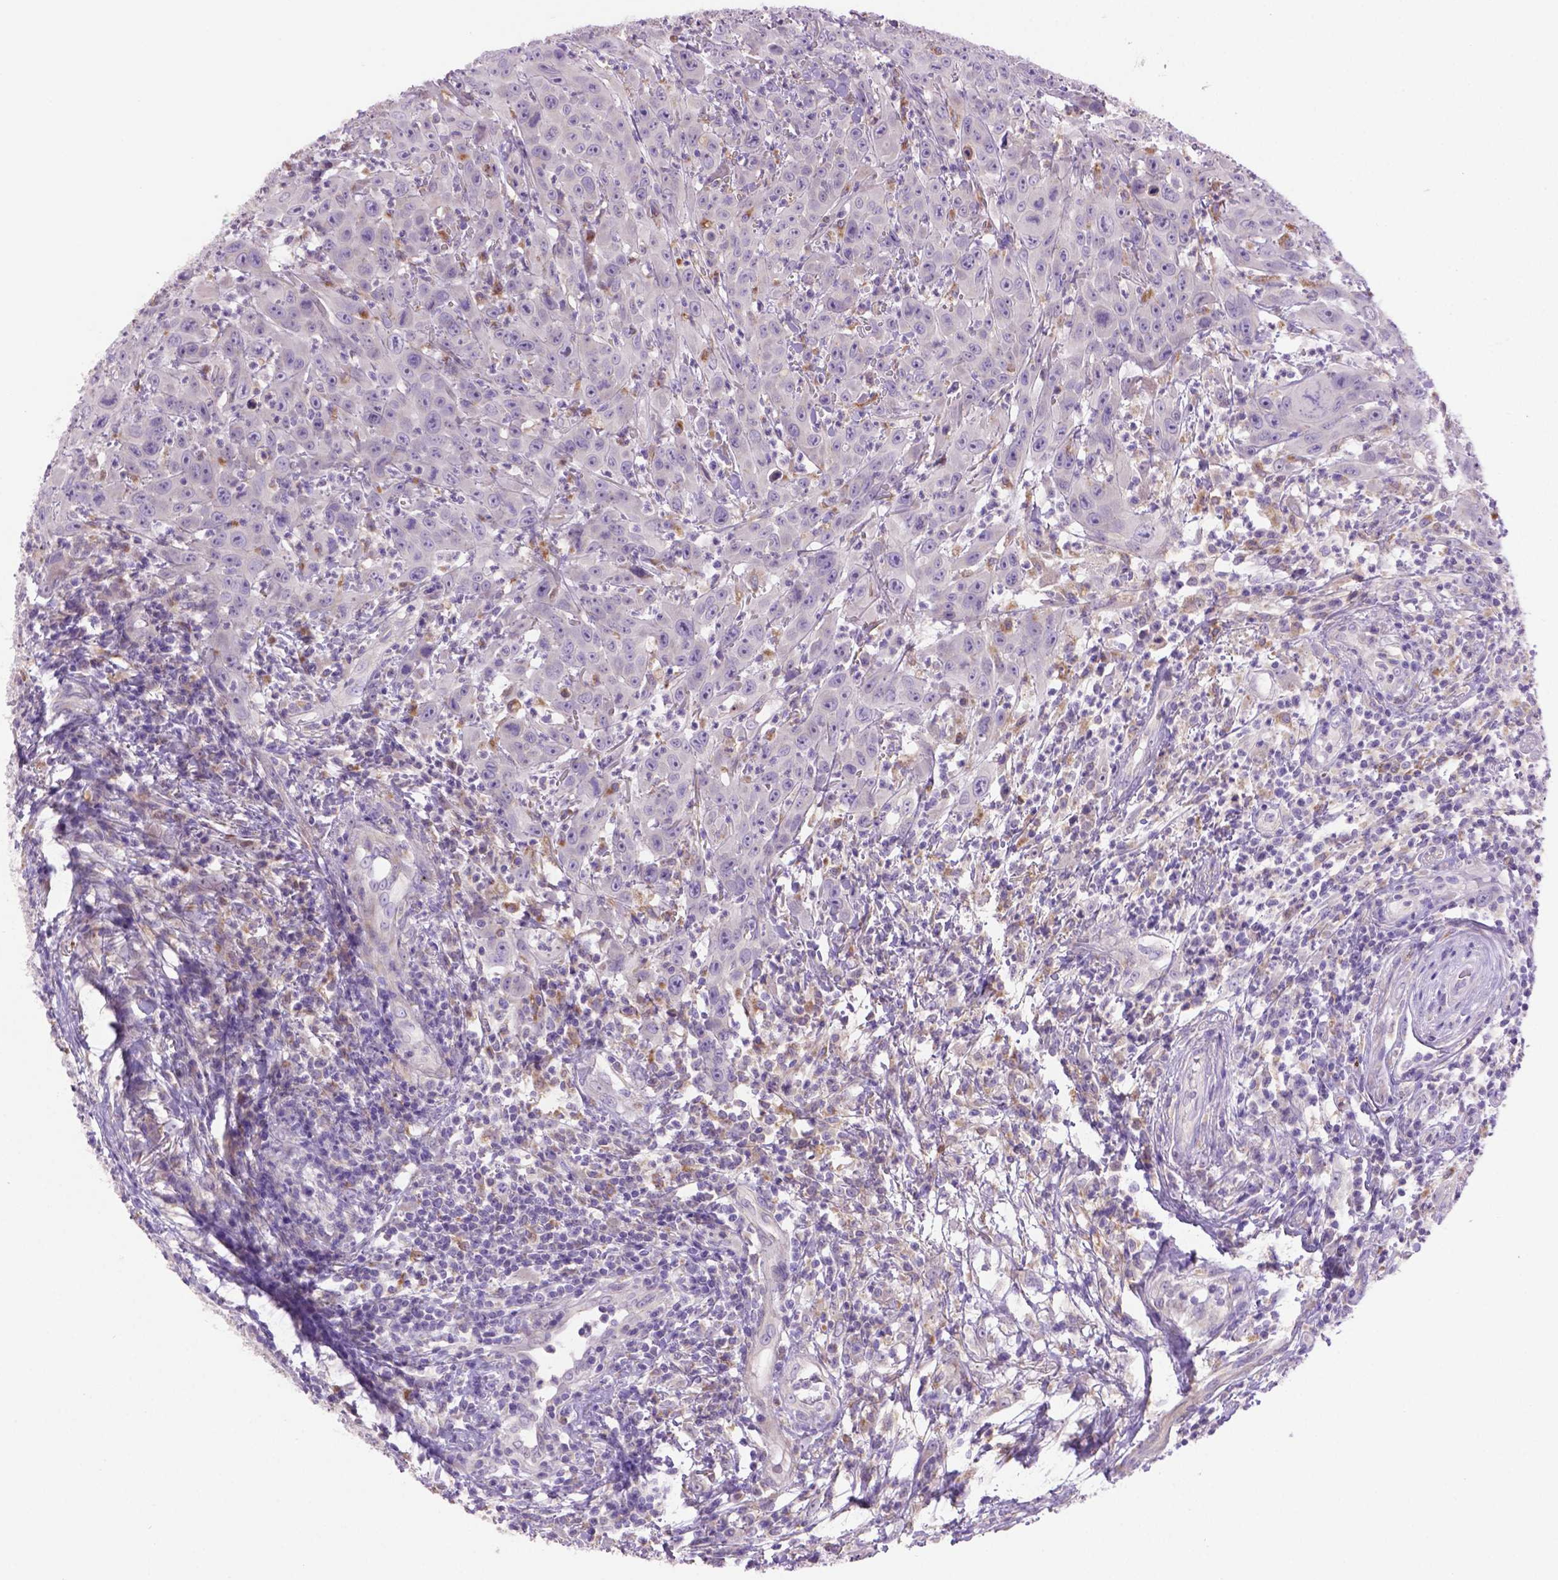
{"staining": {"intensity": "negative", "quantity": "none", "location": "none"}, "tissue": "head and neck cancer", "cell_type": "Tumor cells", "image_type": "cancer", "snomed": [{"axis": "morphology", "description": "Squamous cell carcinoma, NOS"}, {"axis": "topography", "description": "Skin"}, {"axis": "topography", "description": "Head-Neck"}], "caption": "Protein analysis of head and neck cancer (squamous cell carcinoma) shows no significant expression in tumor cells.", "gene": "CDH7", "patient": {"sex": "male", "age": 80}}